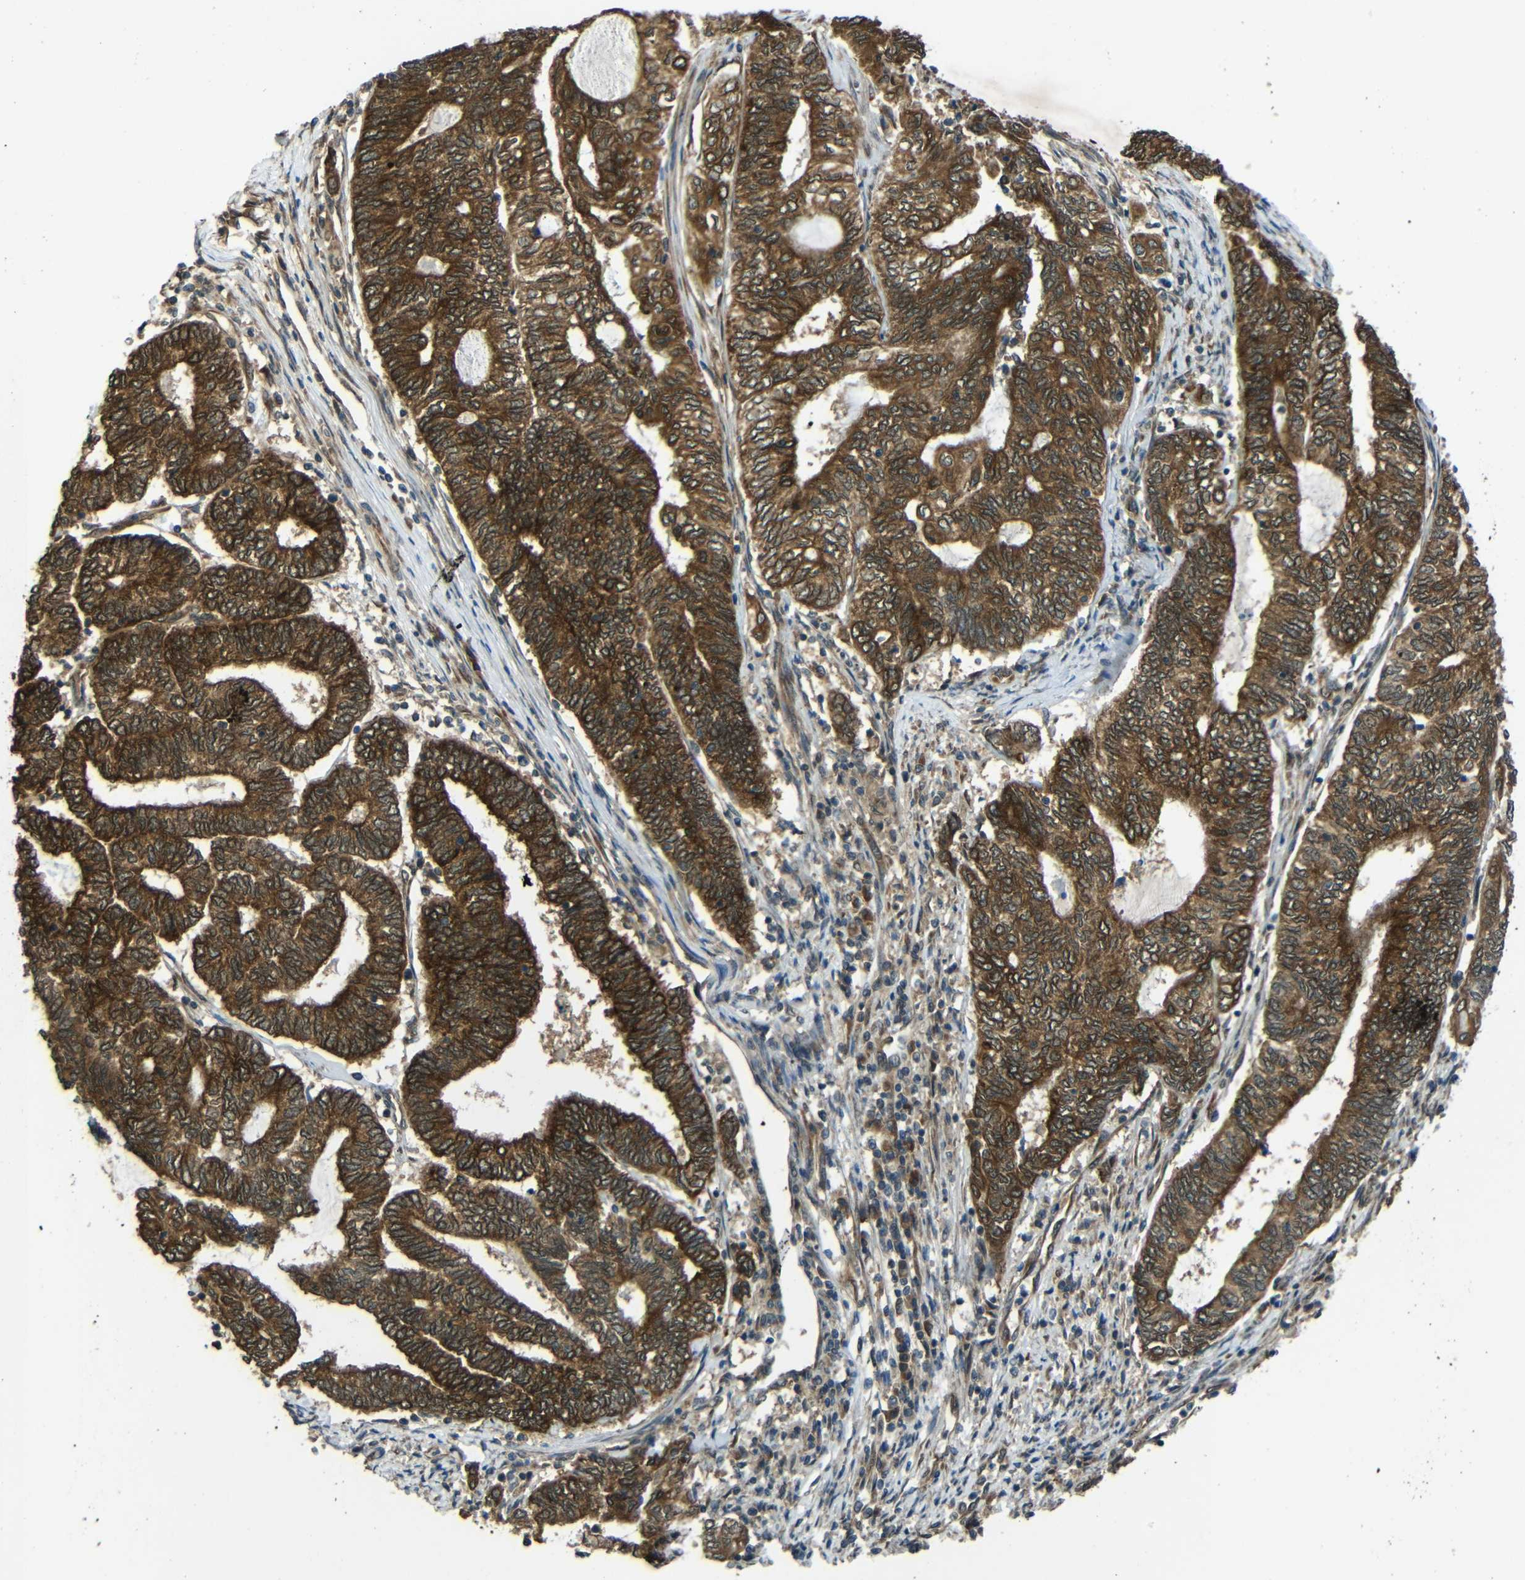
{"staining": {"intensity": "strong", "quantity": ">75%", "location": "cytoplasmic/membranous"}, "tissue": "endometrial cancer", "cell_type": "Tumor cells", "image_type": "cancer", "snomed": [{"axis": "morphology", "description": "Adenocarcinoma, NOS"}, {"axis": "topography", "description": "Uterus"}, {"axis": "topography", "description": "Endometrium"}], "caption": "Immunohistochemistry (IHC) of endometrial cancer exhibits high levels of strong cytoplasmic/membranous positivity in approximately >75% of tumor cells.", "gene": "VAPB", "patient": {"sex": "female", "age": 70}}